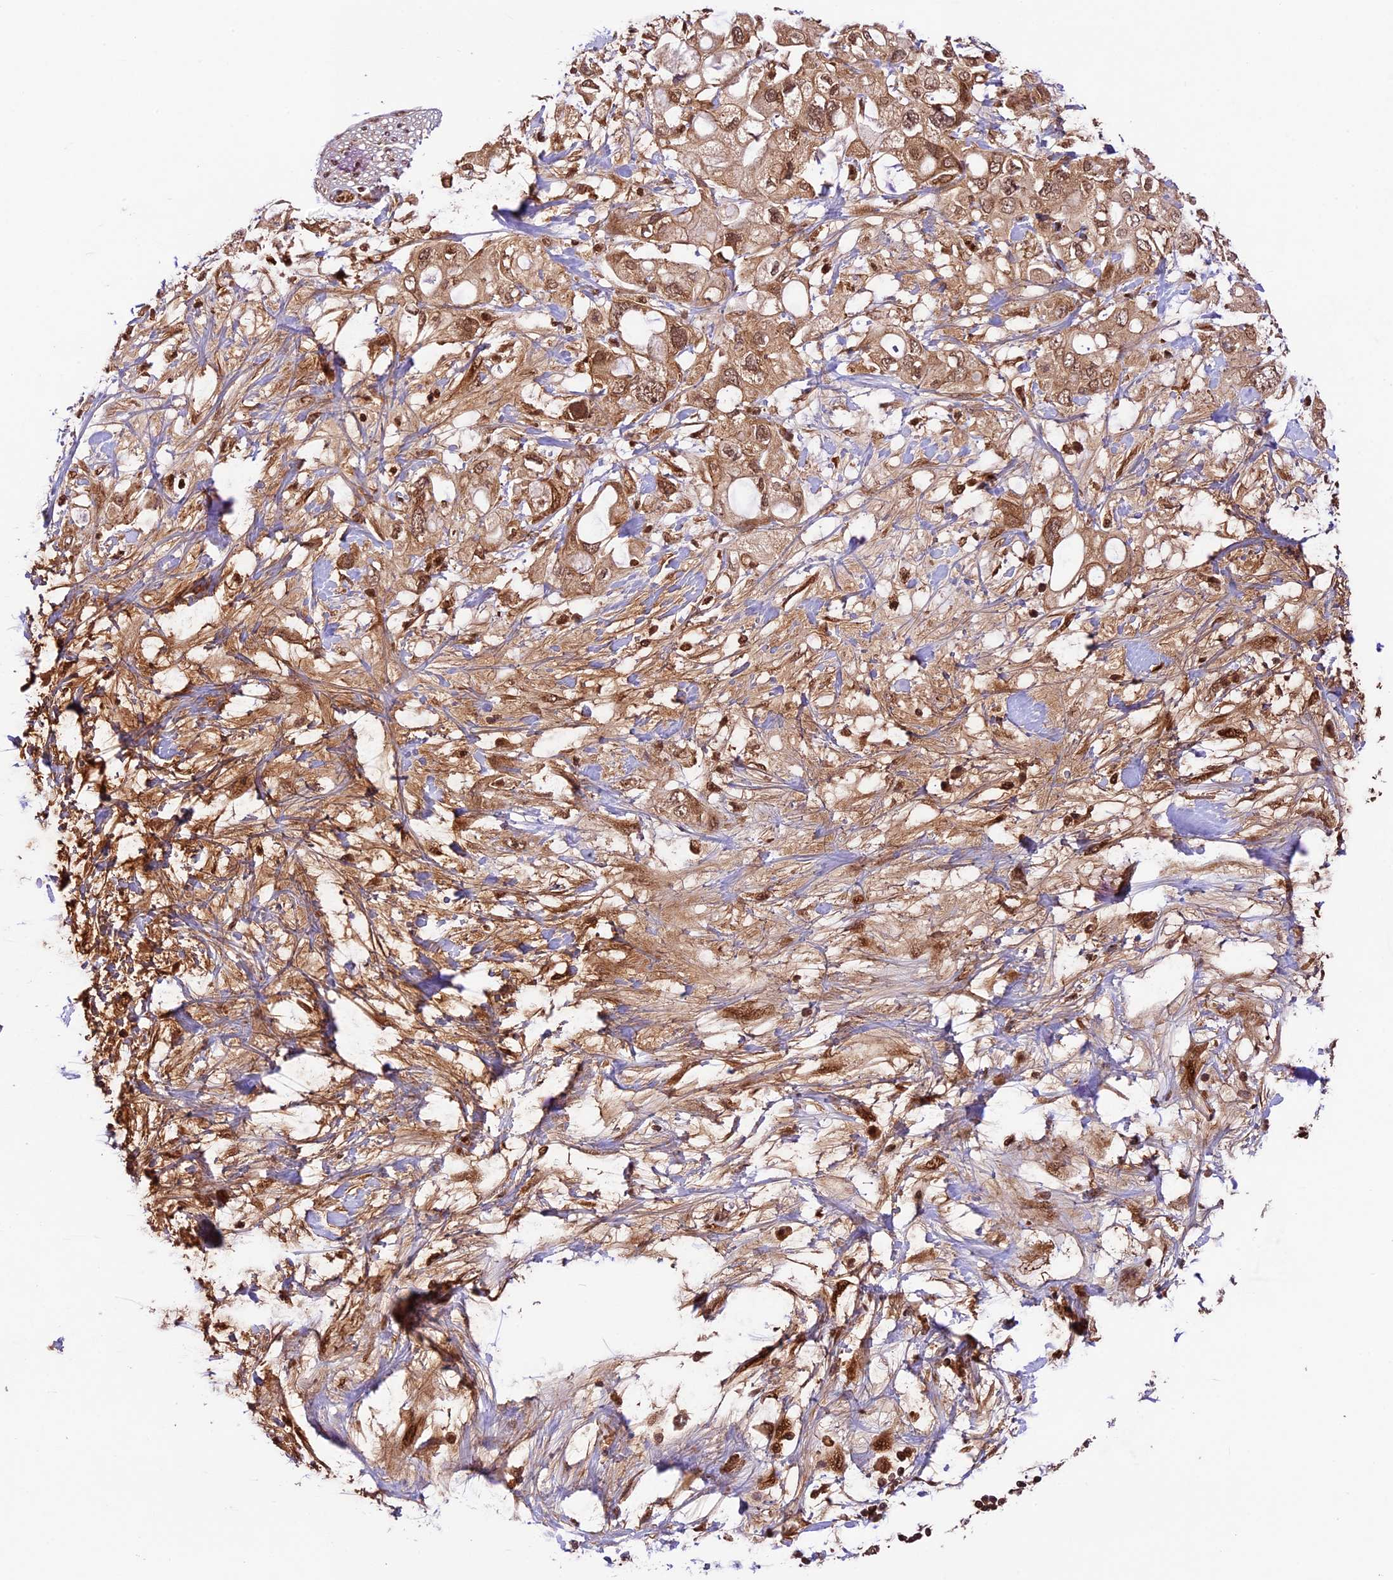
{"staining": {"intensity": "moderate", "quantity": ">75%", "location": "cytoplasmic/membranous,nuclear"}, "tissue": "pancreatic cancer", "cell_type": "Tumor cells", "image_type": "cancer", "snomed": [{"axis": "morphology", "description": "Adenocarcinoma, NOS"}, {"axis": "topography", "description": "Pancreas"}], "caption": "Pancreatic adenocarcinoma stained with a brown dye exhibits moderate cytoplasmic/membranous and nuclear positive staining in approximately >75% of tumor cells.", "gene": "DHX38", "patient": {"sex": "female", "age": 56}}